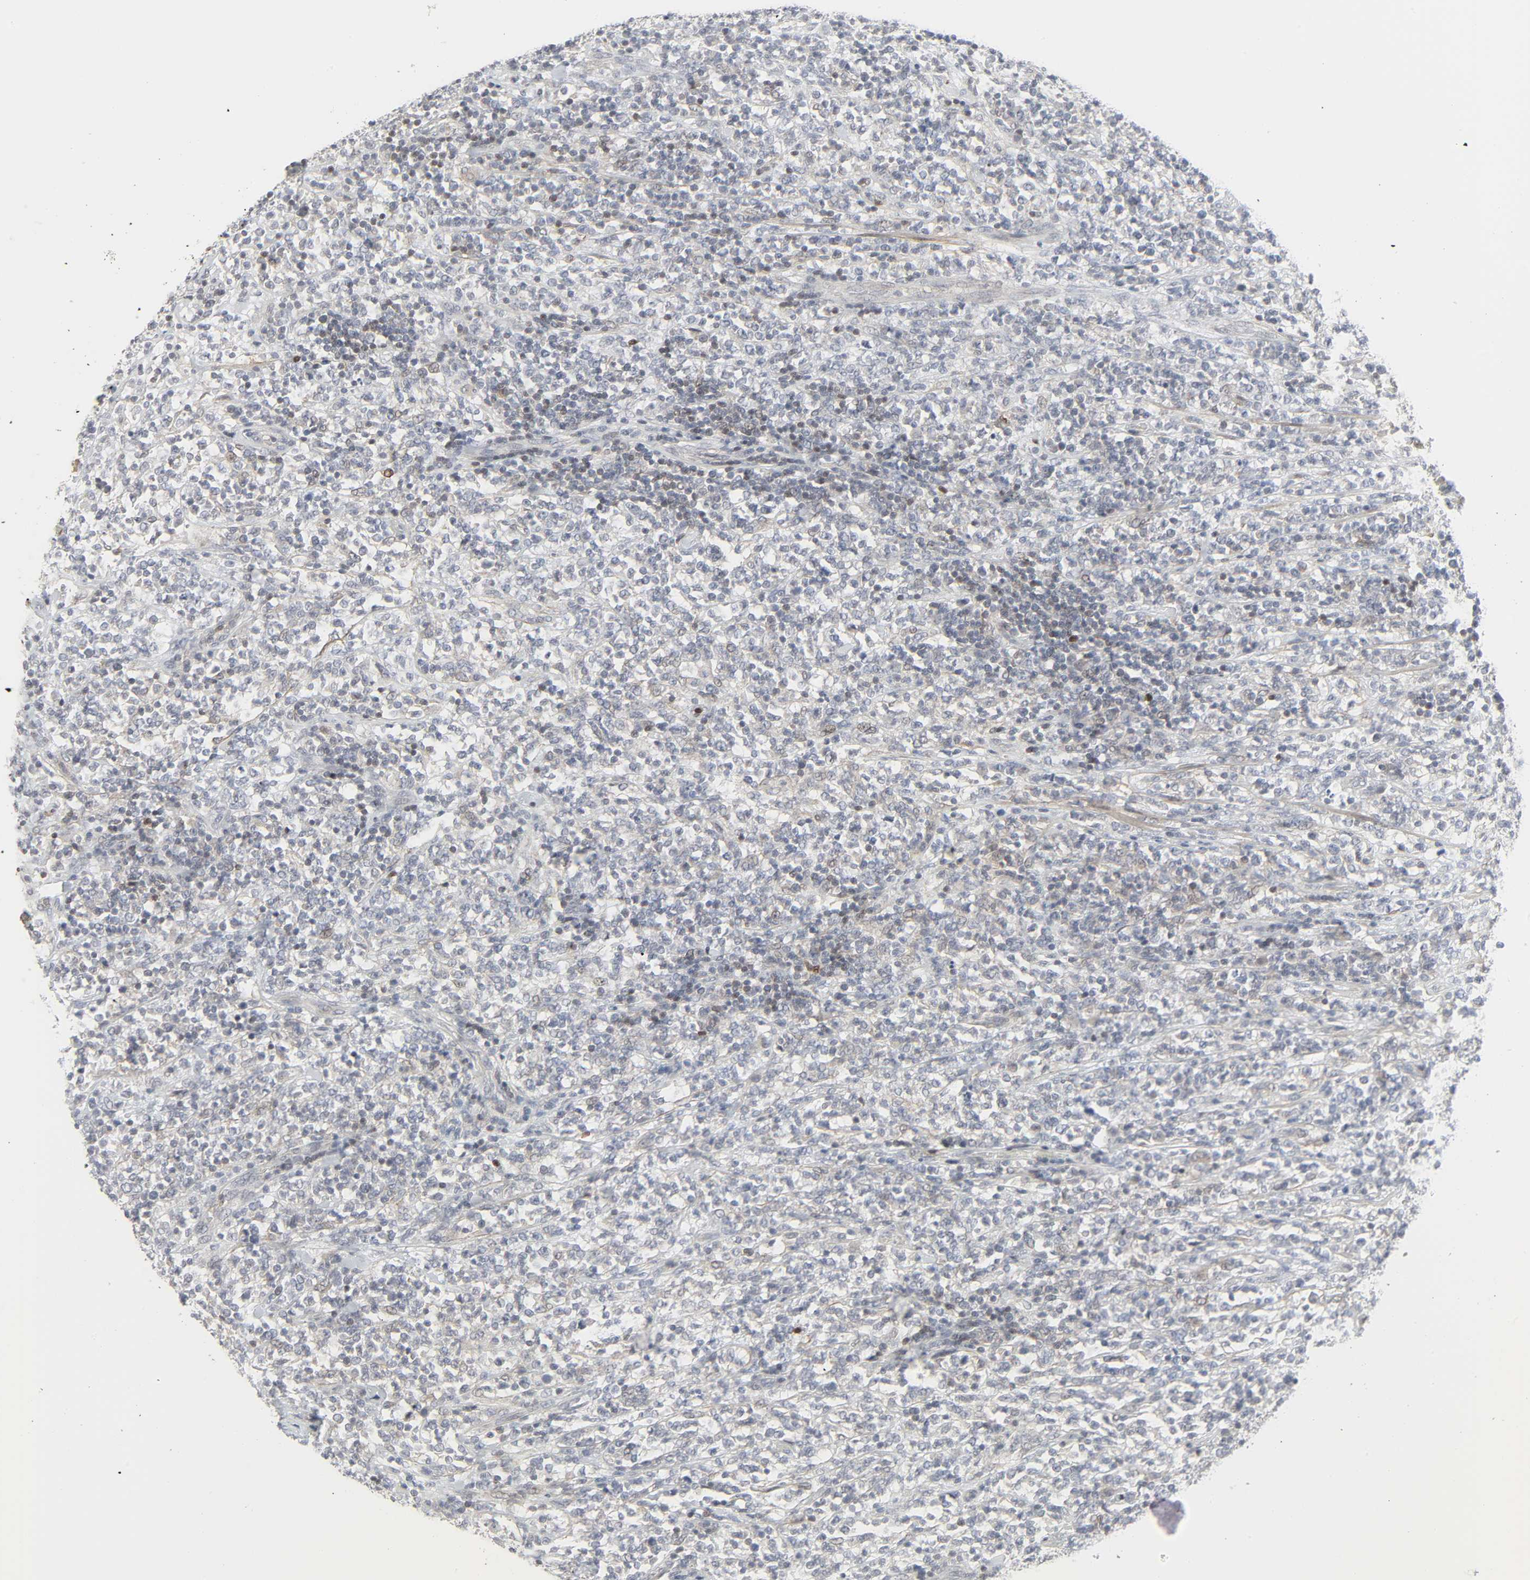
{"staining": {"intensity": "negative", "quantity": "none", "location": "none"}, "tissue": "lymphoma", "cell_type": "Tumor cells", "image_type": "cancer", "snomed": [{"axis": "morphology", "description": "Malignant lymphoma, non-Hodgkin's type, High grade"}, {"axis": "topography", "description": "Soft tissue"}], "caption": "Malignant lymphoma, non-Hodgkin's type (high-grade) was stained to show a protein in brown. There is no significant positivity in tumor cells.", "gene": "ZBTB16", "patient": {"sex": "male", "age": 18}}